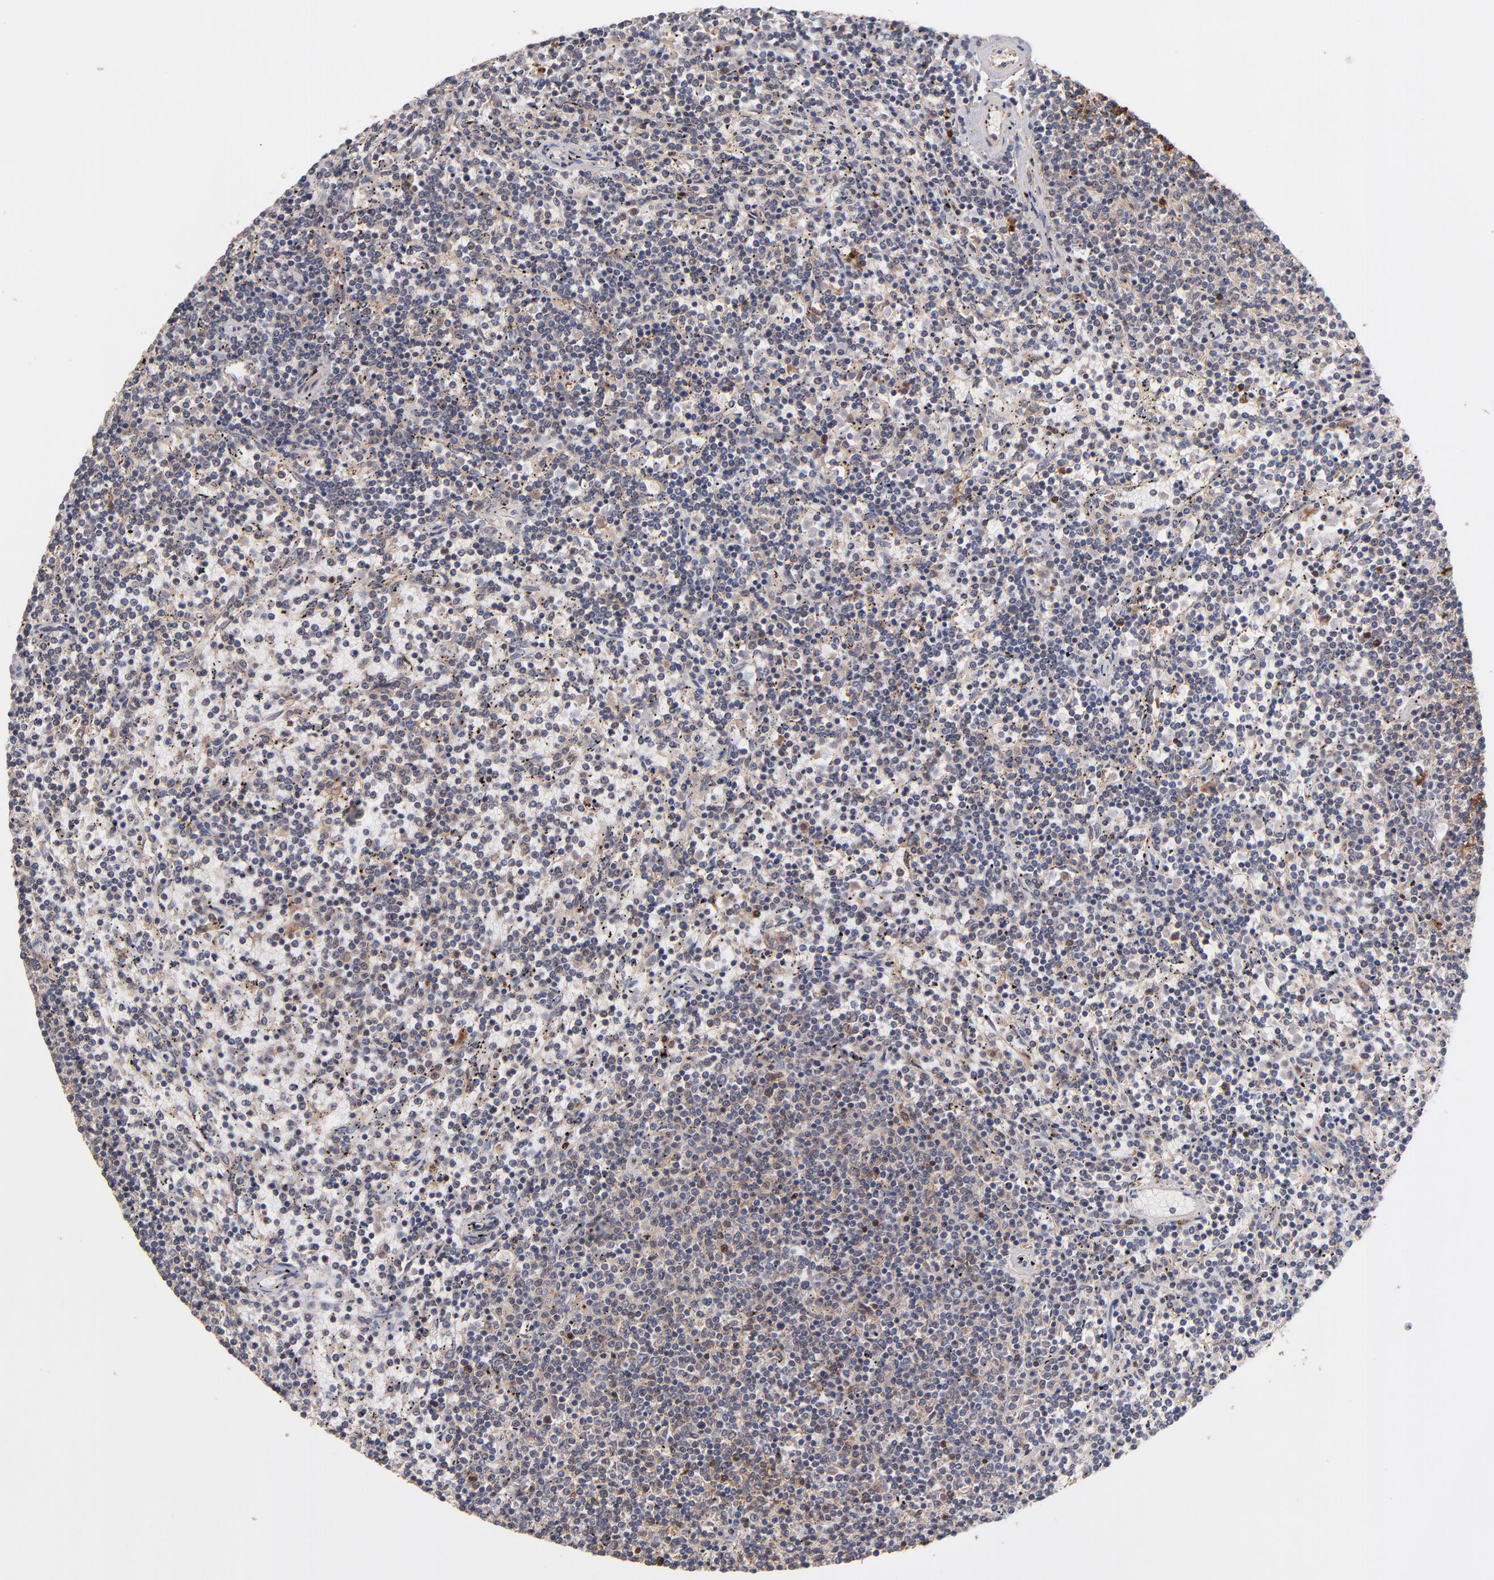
{"staining": {"intensity": "weak", "quantity": ">75%", "location": "cytoplasmic/membranous"}, "tissue": "lymphoma", "cell_type": "Tumor cells", "image_type": "cancer", "snomed": [{"axis": "morphology", "description": "Malignant lymphoma, non-Hodgkin's type, Low grade"}, {"axis": "topography", "description": "Spleen"}], "caption": "Tumor cells reveal weak cytoplasmic/membranous positivity in approximately >75% of cells in low-grade malignant lymphoma, non-Hodgkin's type.", "gene": "DACT1", "patient": {"sex": "female", "age": 50}}